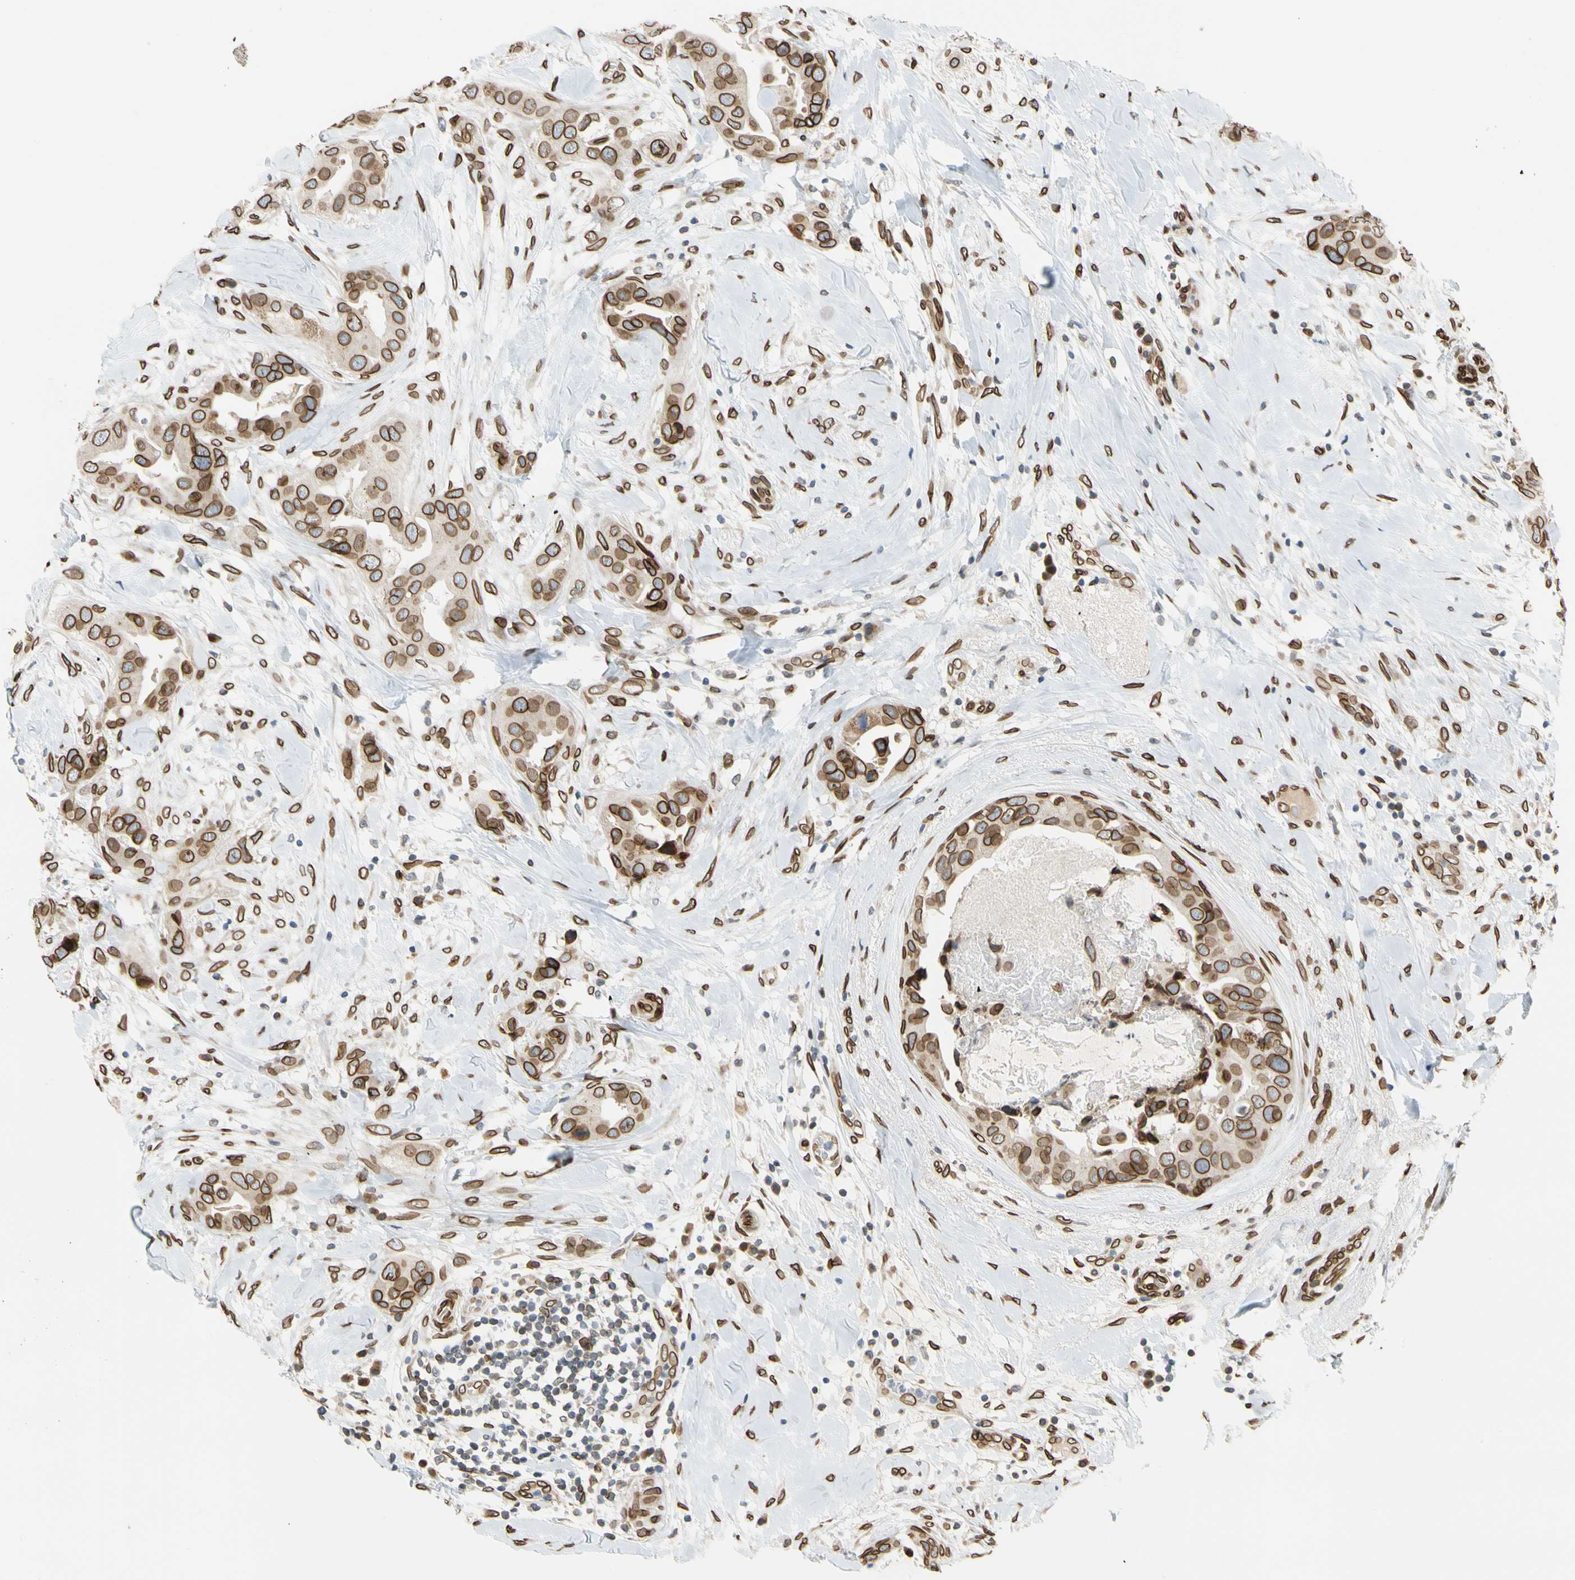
{"staining": {"intensity": "strong", "quantity": ">75%", "location": "cytoplasmic/membranous,nuclear"}, "tissue": "breast cancer", "cell_type": "Tumor cells", "image_type": "cancer", "snomed": [{"axis": "morphology", "description": "Duct carcinoma"}, {"axis": "topography", "description": "Breast"}], "caption": "Protein expression analysis of human breast cancer (invasive ductal carcinoma) reveals strong cytoplasmic/membranous and nuclear positivity in about >75% of tumor cells.", "gene": "SUN1", "patient": {"sex": "female", "age": 40}}